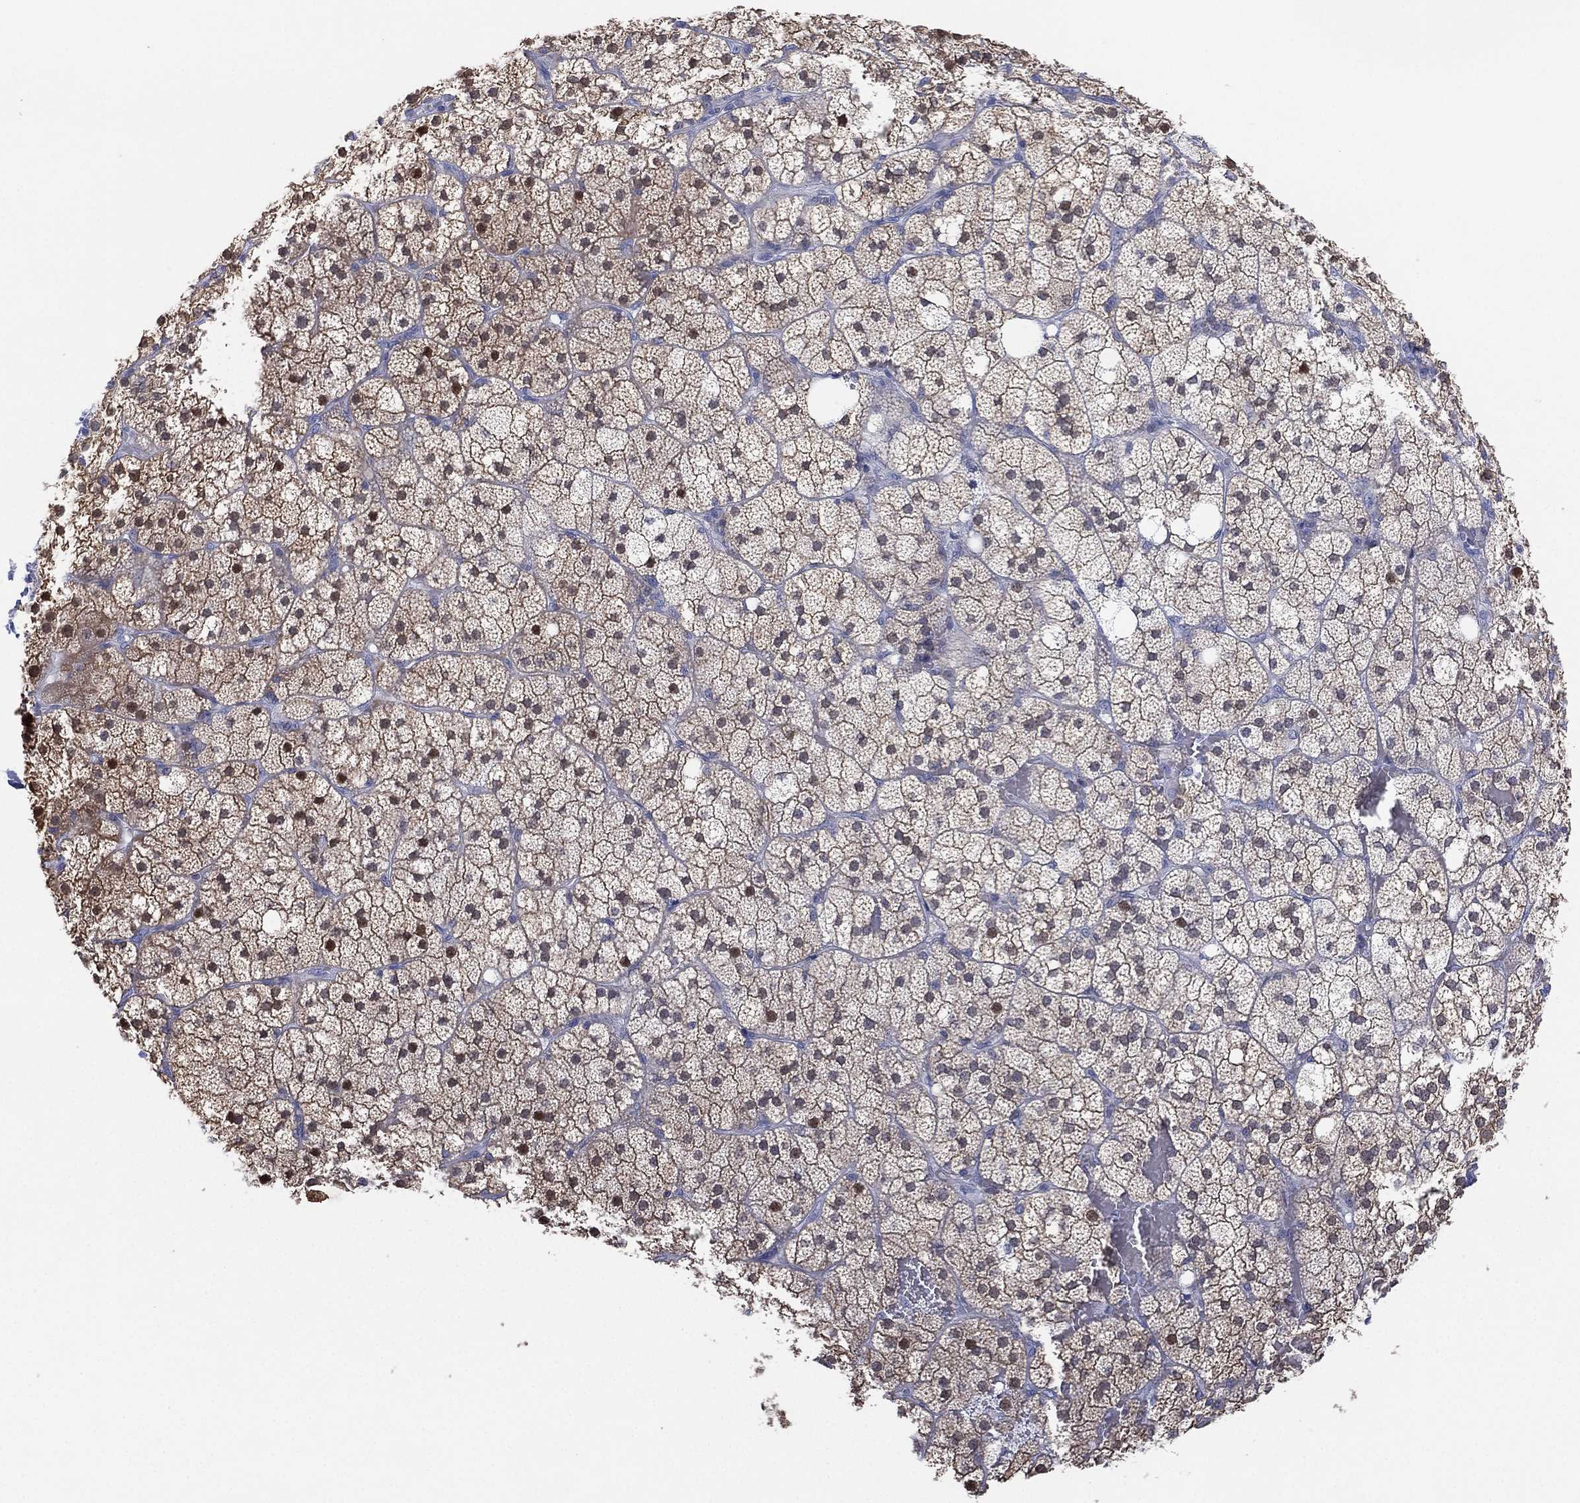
{"staining": {"intensity": "weak", "quantity": "<25%", "location": "cytoplasmic/membranous,nuclear"}, "tissue": "adrenal gland", "cell_type": "Glandular cells", "image_type": "normal", "snomed": [{"axis": "morphology", "description": "Normal tissue, NOS"}, {"axis": "topography", "description": "Adrenal gland"}], "caption": "Immunohistochemical staining of benign human adrenal gland demonstrates no significant staining in glandular cells. Nuclei are stained in blue.", "gene": "SEPTIN1", "patient": {"sex": "male", "age": 53}}